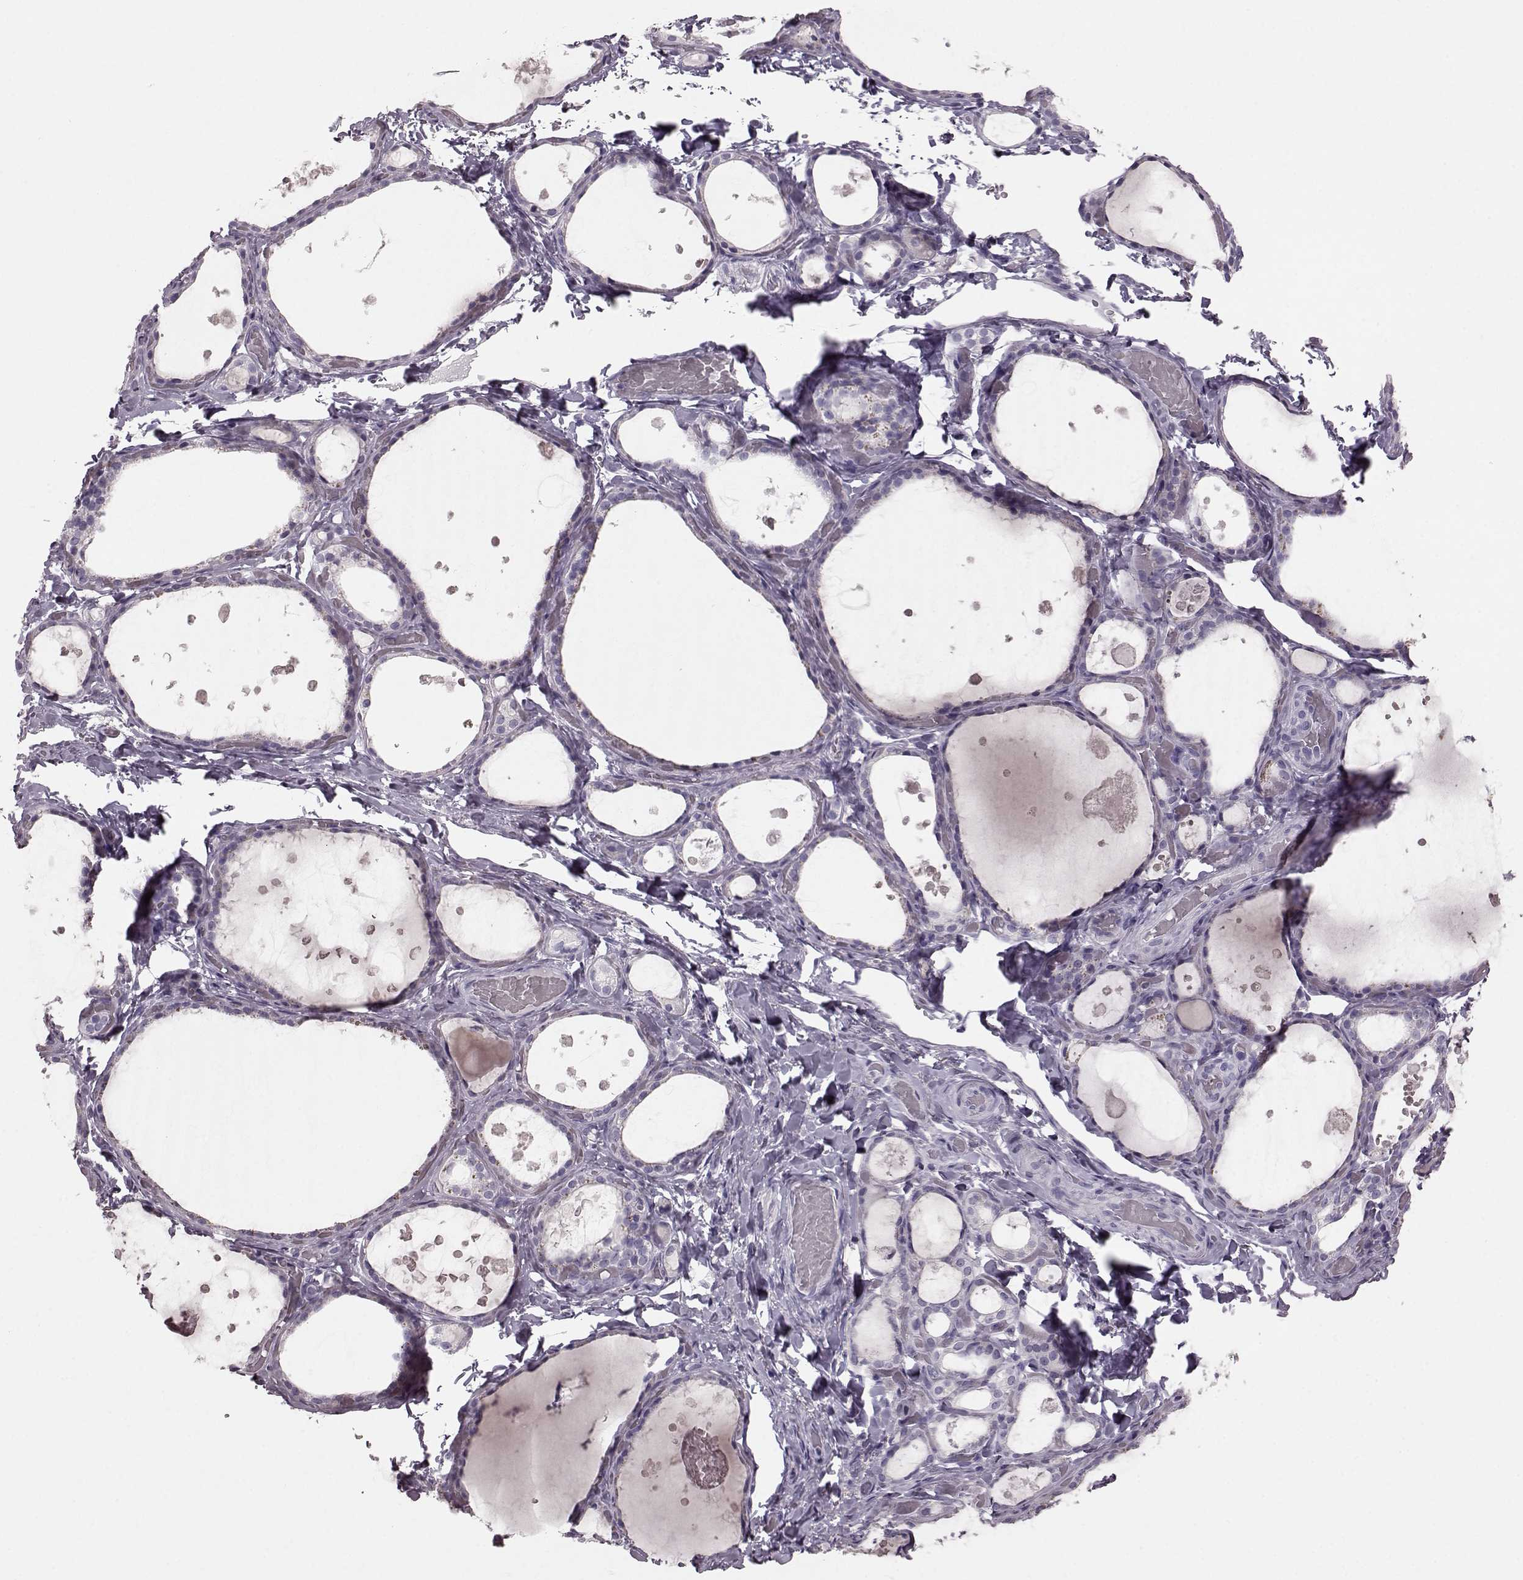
{"staining": {"intensity": "negative", "quantity": "none", "location": "none"}, "tissue": "thyroid gland", "cell_type": "Glandular cells", "image_type": "normal", "snomed": [{"axis": "morphology", "description": "Normal tissue, NOS"}, {"axis": "topography", "description": "Thyroid gland"}], "caption": "This is an immunohistochemistry micrograph of unremarkable thyroid gland. There is no positivity in glandular cells.", "gene": "CRYBA2", "patient": {"sex": "female", "age": 56}}